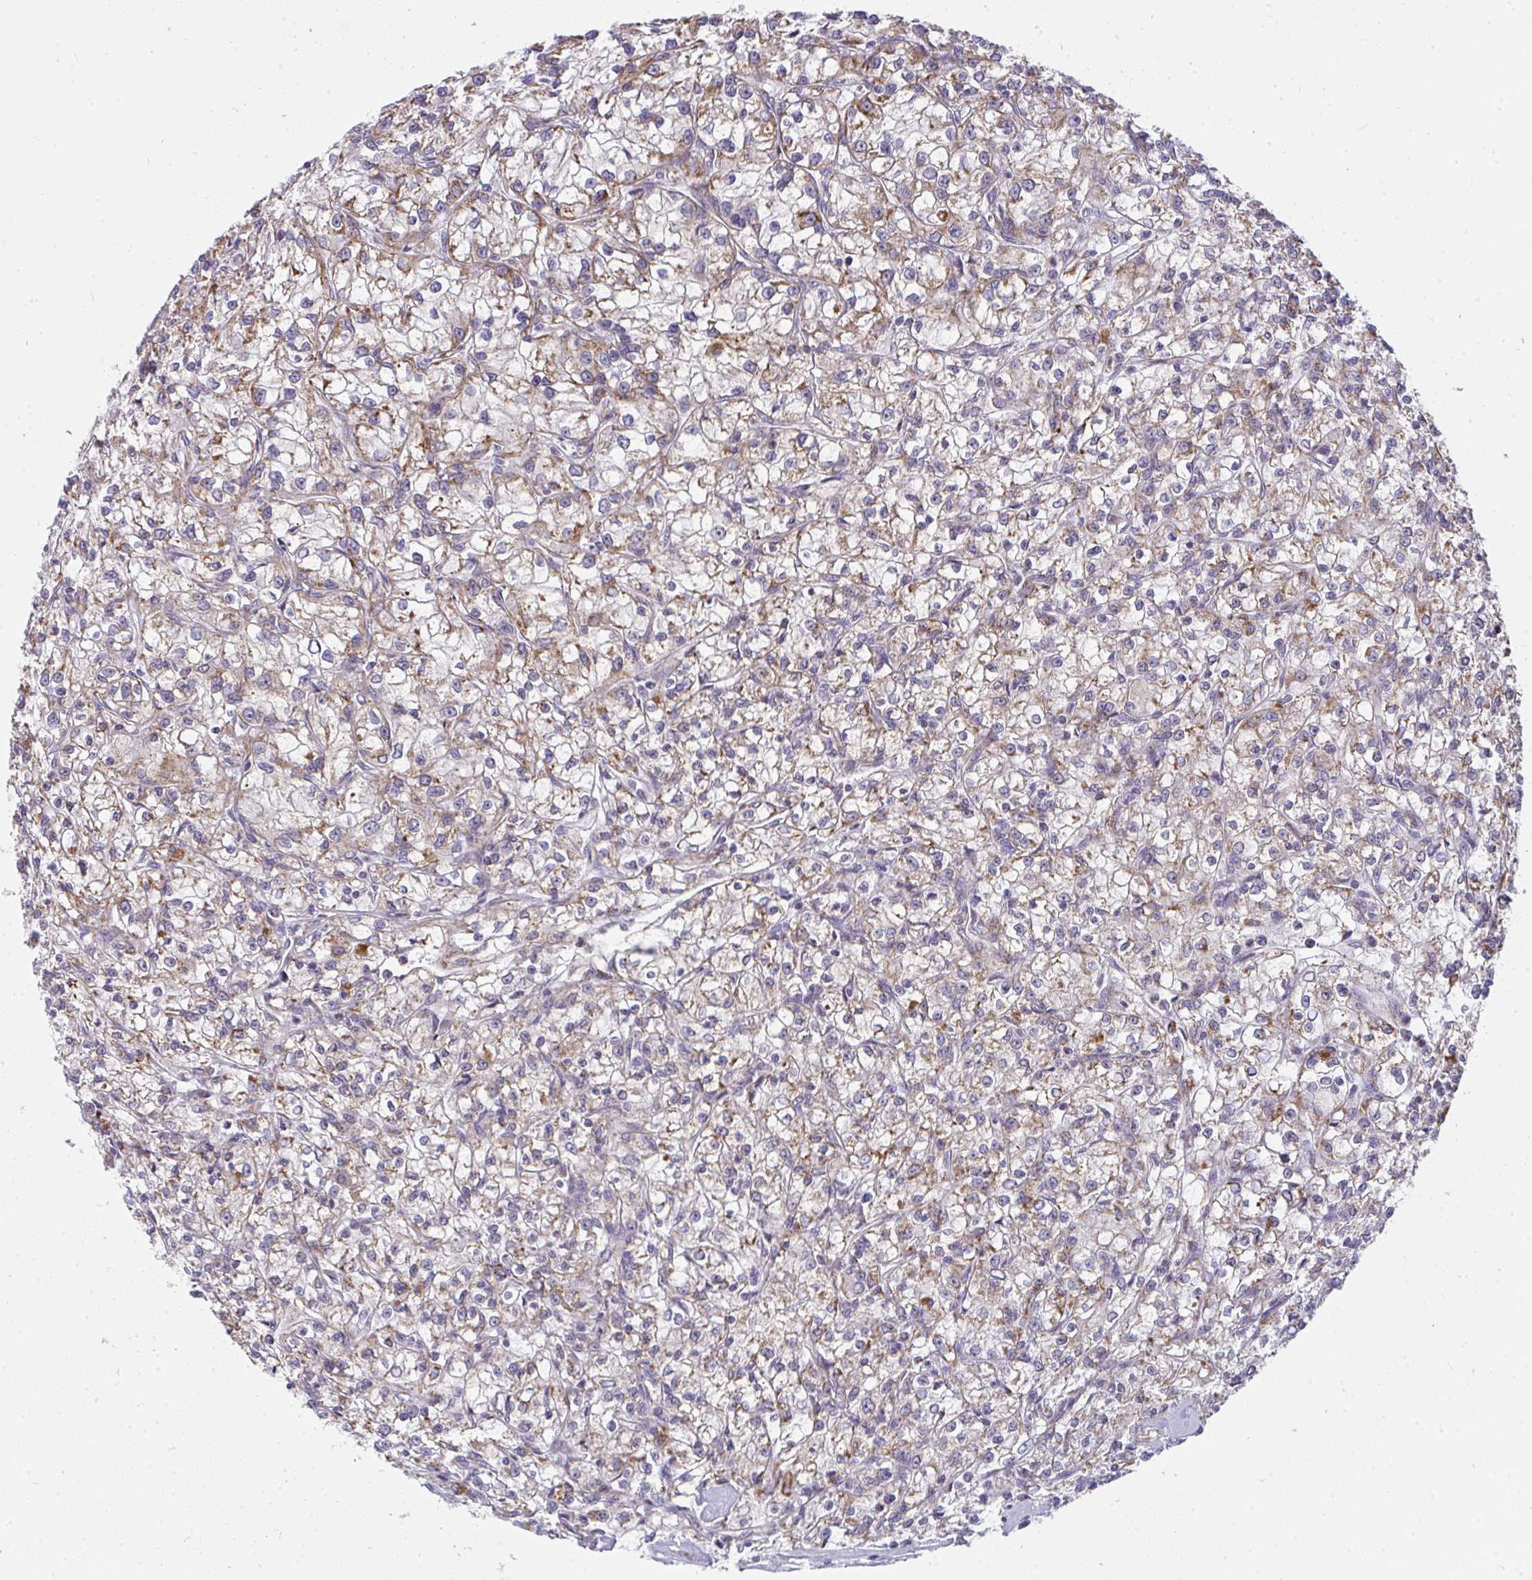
{"staining": {"intensity": "weak", "quantity": "25%-75%", "location": "cytoplasmic/membranous"}, "tissue": "renal cancer", "cell_type": "Tumor cells", "image_type": "cancer", "snomed": [{"axis": "morphology", "description": "Adenocarcinoma, NOS"}, {"axis": "topography", "description": "Kidney"}], "caption": "Protein expression analysis of human renal adenocarcinoma reveals weak cytoplasmic/membranous expression in about 25%-75% of tumor cells.", "gene": "FAHD1", "patient": {"sex": "female", "age": 59}}